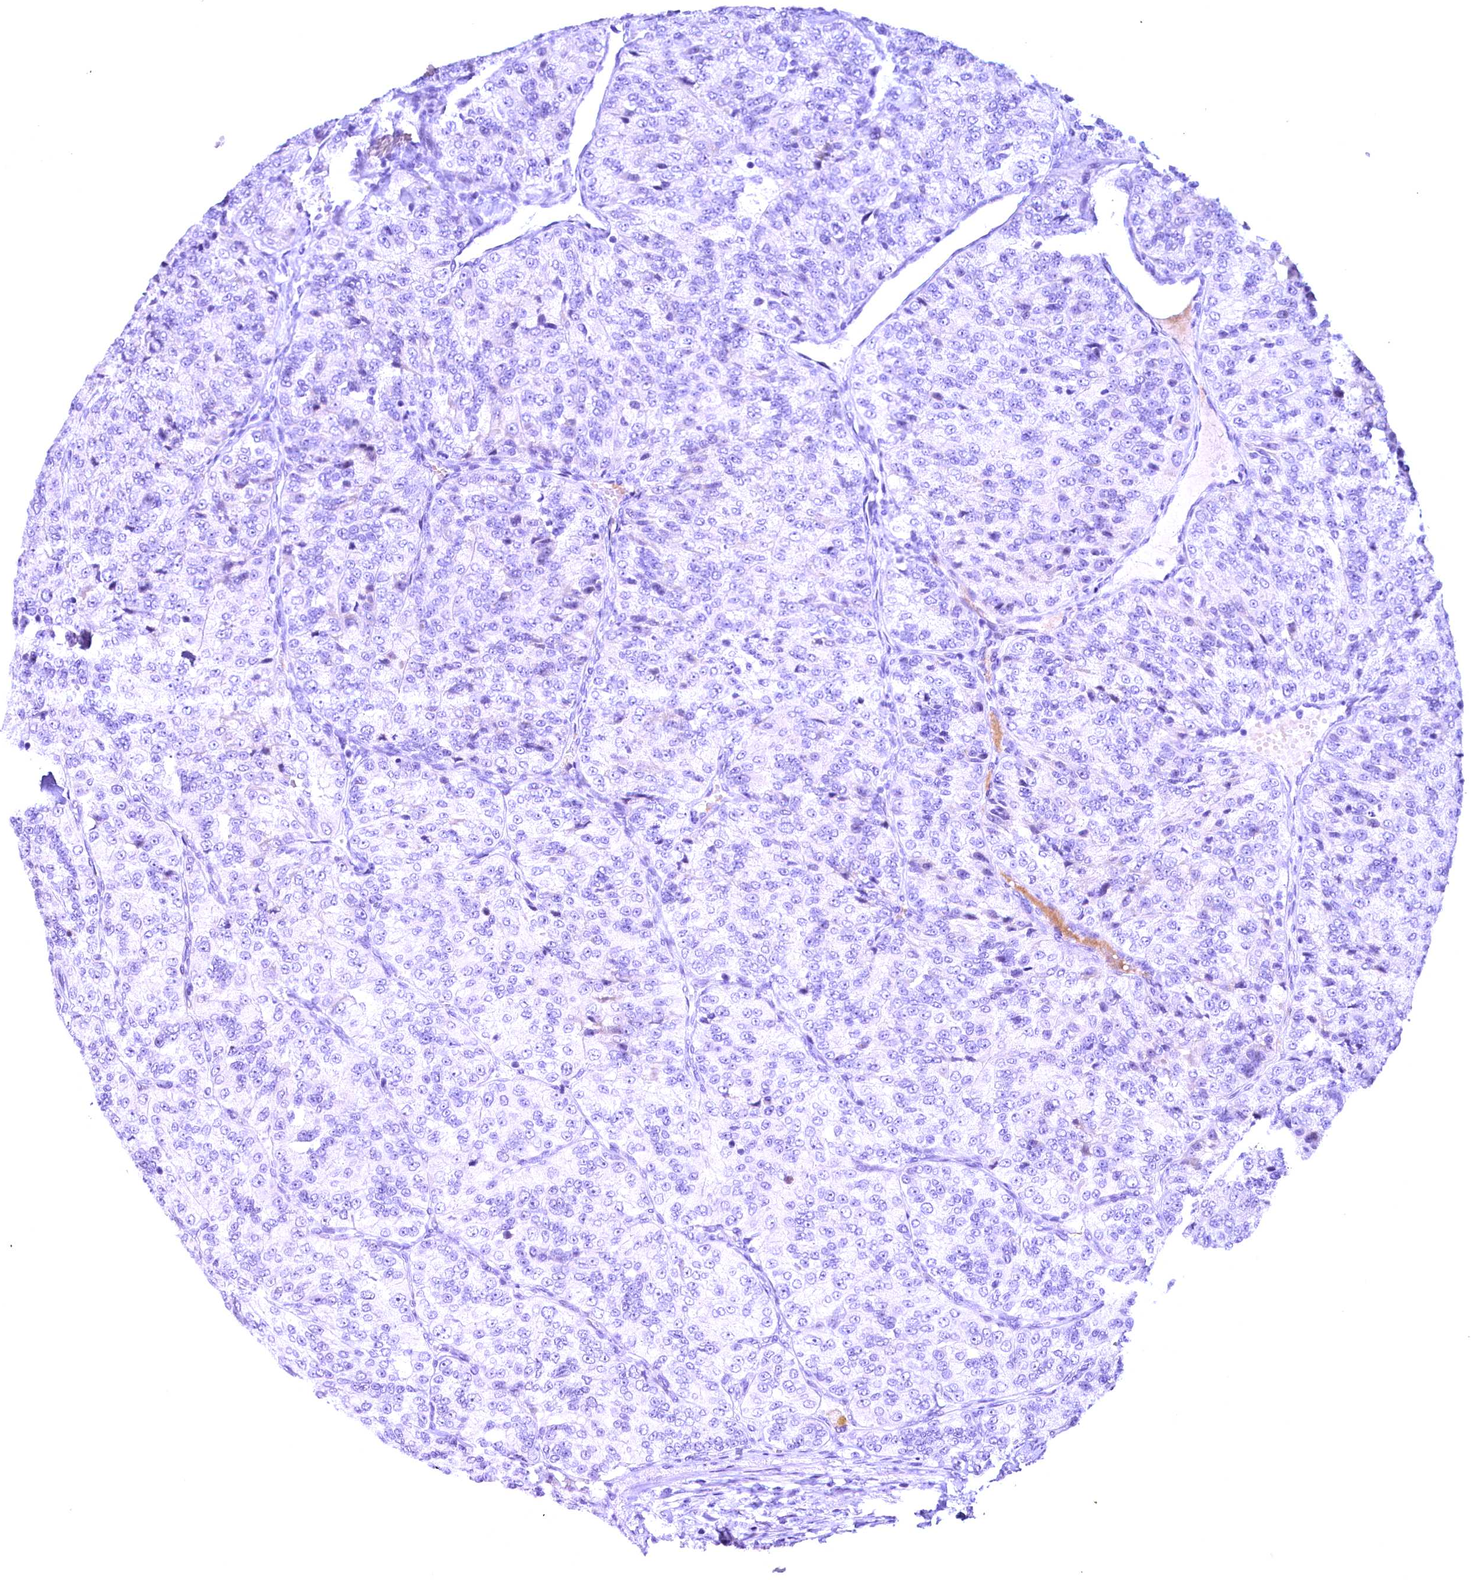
{"staining": {"intensity": "negative", "quantity": "none", "location": "none"}, "tissue": "renal cancer", "cell_type": "Tumor cells", "image_type": "cancer", "snomed": [{"axis": "morphology", "description": "Adenocarcinoma, NOS"}, {"axis": "topography", "description": "Kidney"}], "caption": "This is an immunohistochemistry (IHC) photomicrograph of human renal cancer (adenocarcinoma). There is no staining in tumor cells.", "gene": "CCDC106", "patient": {"sex": "female", "age": 63}}